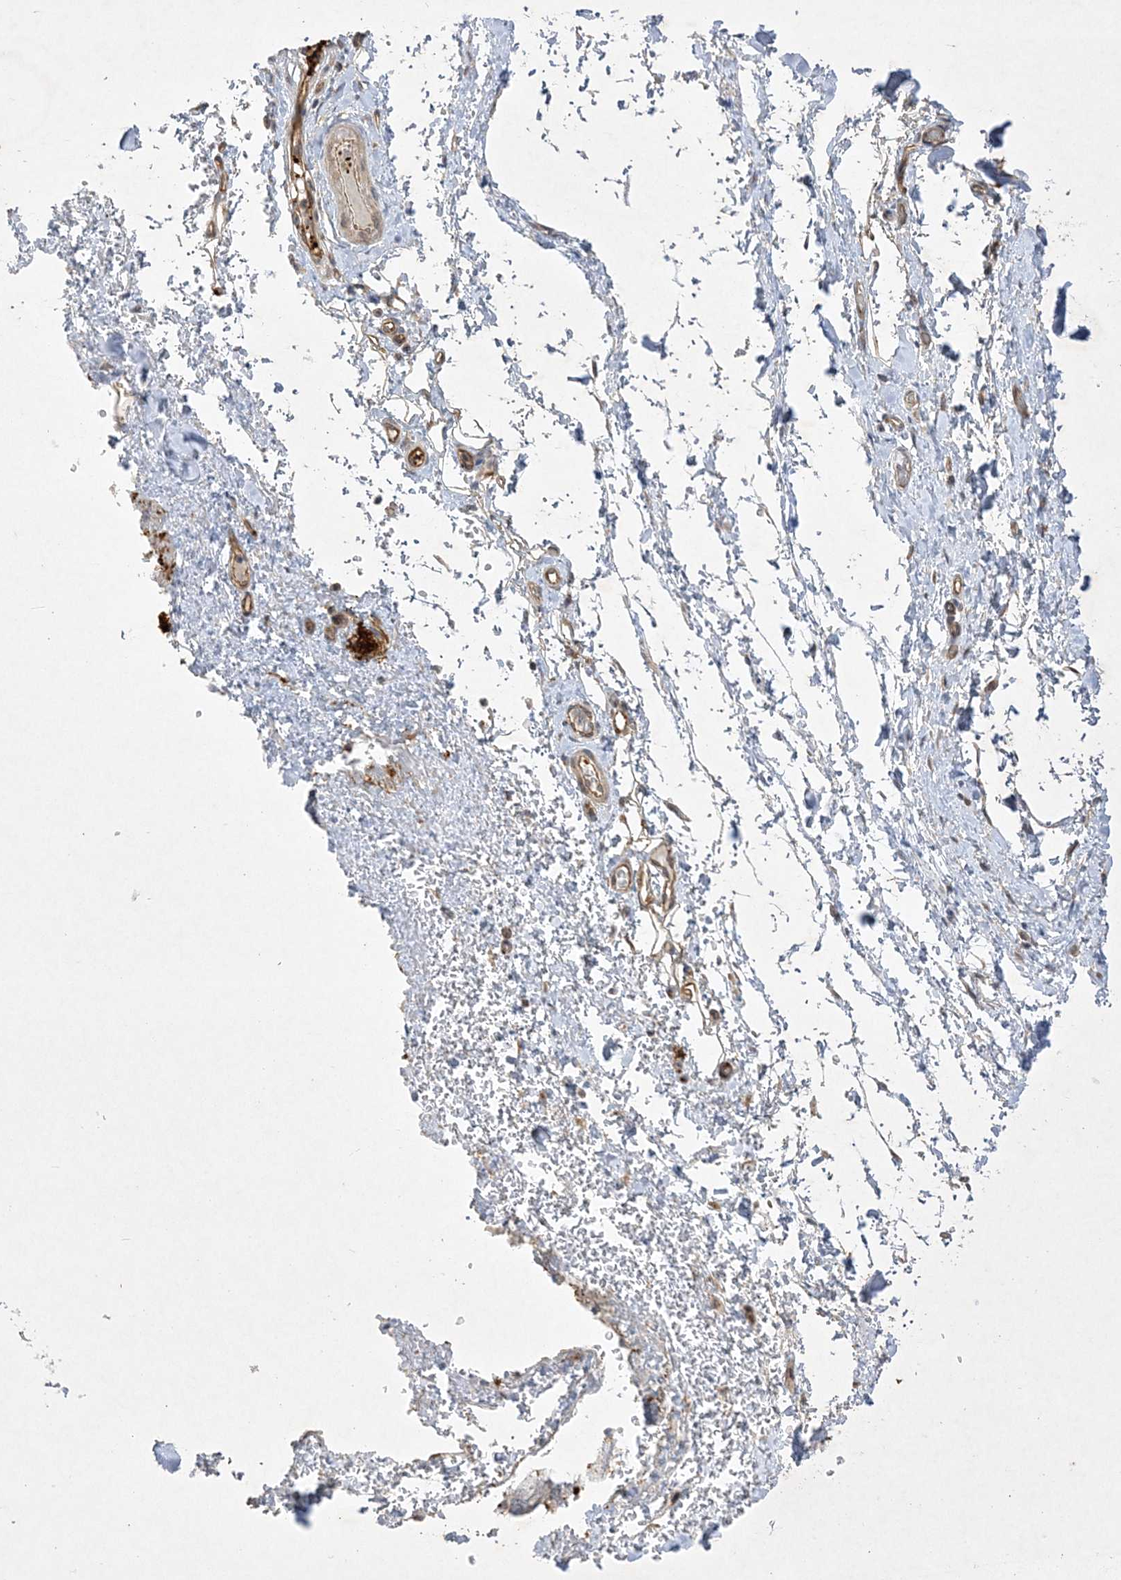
{"staining": {"intensity": "weak", "quantity": "25%-75%", "location": "cytoplasmic/membranous"}, "tissue": "adipose tissue", "cell_type": "Adipocytes", "image_type": "normal", "snomed": [{"axis": "morphology", "description": "Normal tissue, NOS"}, {"axis": "morphology", "description": "Adenocarcinoma, NOS"}, {"axis": "topography", "description": "Stomach, upper"}, {"axis": "topography", "description": "Peripheral nerve tissue"}], "caption": "Normal adipose tissue was stained to show a protein in brown. There is low levels of weak cytoplasmic/membranous staining in about 25%-75% of adipocytes. (DAB (3,3'-diaminobenzidine) IHC with brightfield microscopy, high magnification).", "gene": "NAF1", "patient": {"sex": "male", "age": 62}}